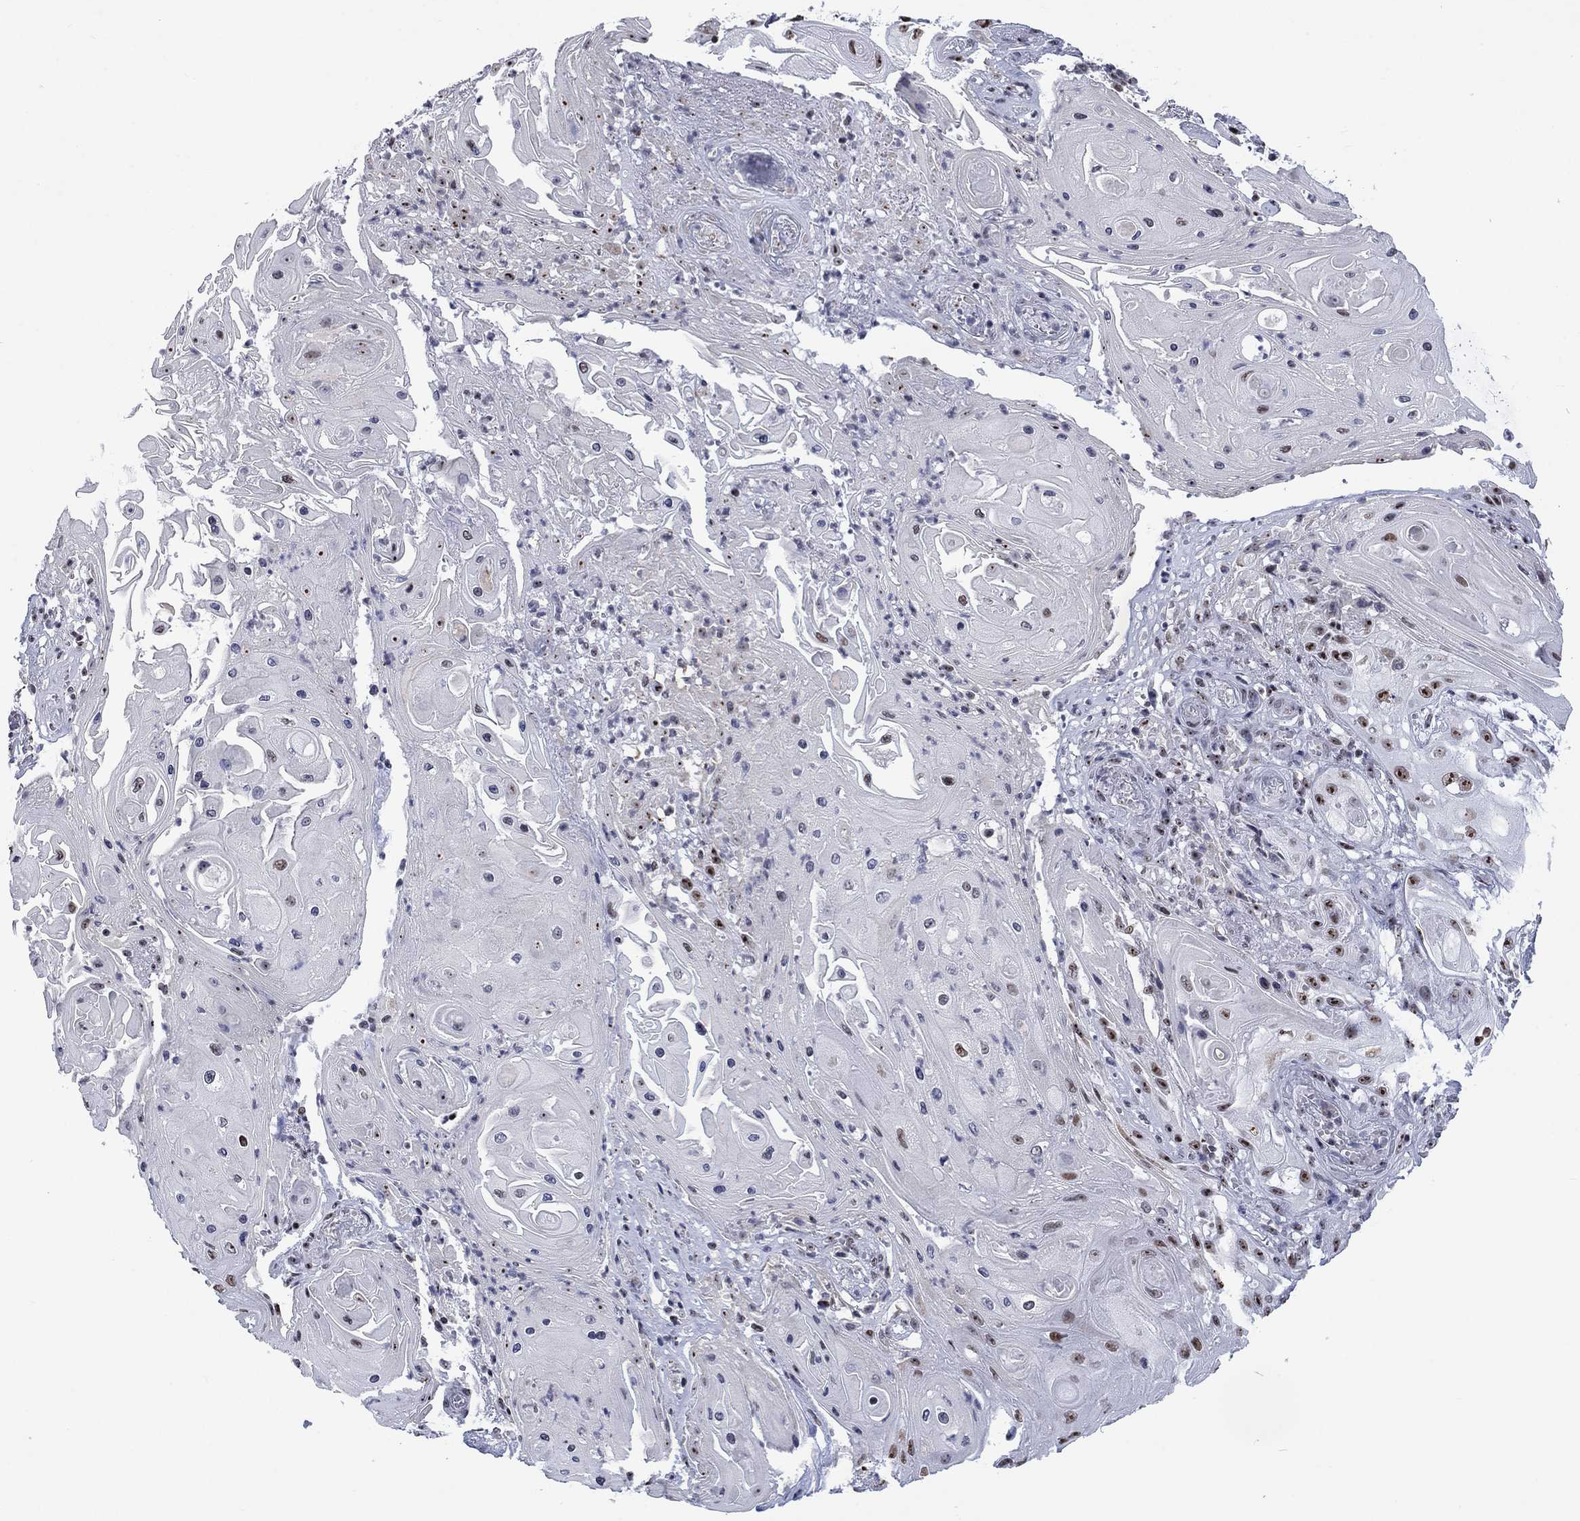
{"staining": {"intensity": "moderate", "quantity": "25%-75%", "location": "nuclear"}, "tissue": "skin cancer", "cell_type": "Tumor cells", "image_type": "cancer", "snomed": [{"axis": "morphology", "description": "Squamous cell carcinoma, NOS"}, {"axis": "topography", "description": "Skin"}], "caption": "Protein staining by immunohistochemistry shows moderate nuclear expression in approximately 25%-75% of tumor cells in skin squamous cell carcinoma. The protein of interest is stained brown, and the nuclei are stained in blue (DAB IHC with brightfield microscopy, high magnification).", "gene": "CSRNP3", "patient": {"sex": "male", "age": 62}}